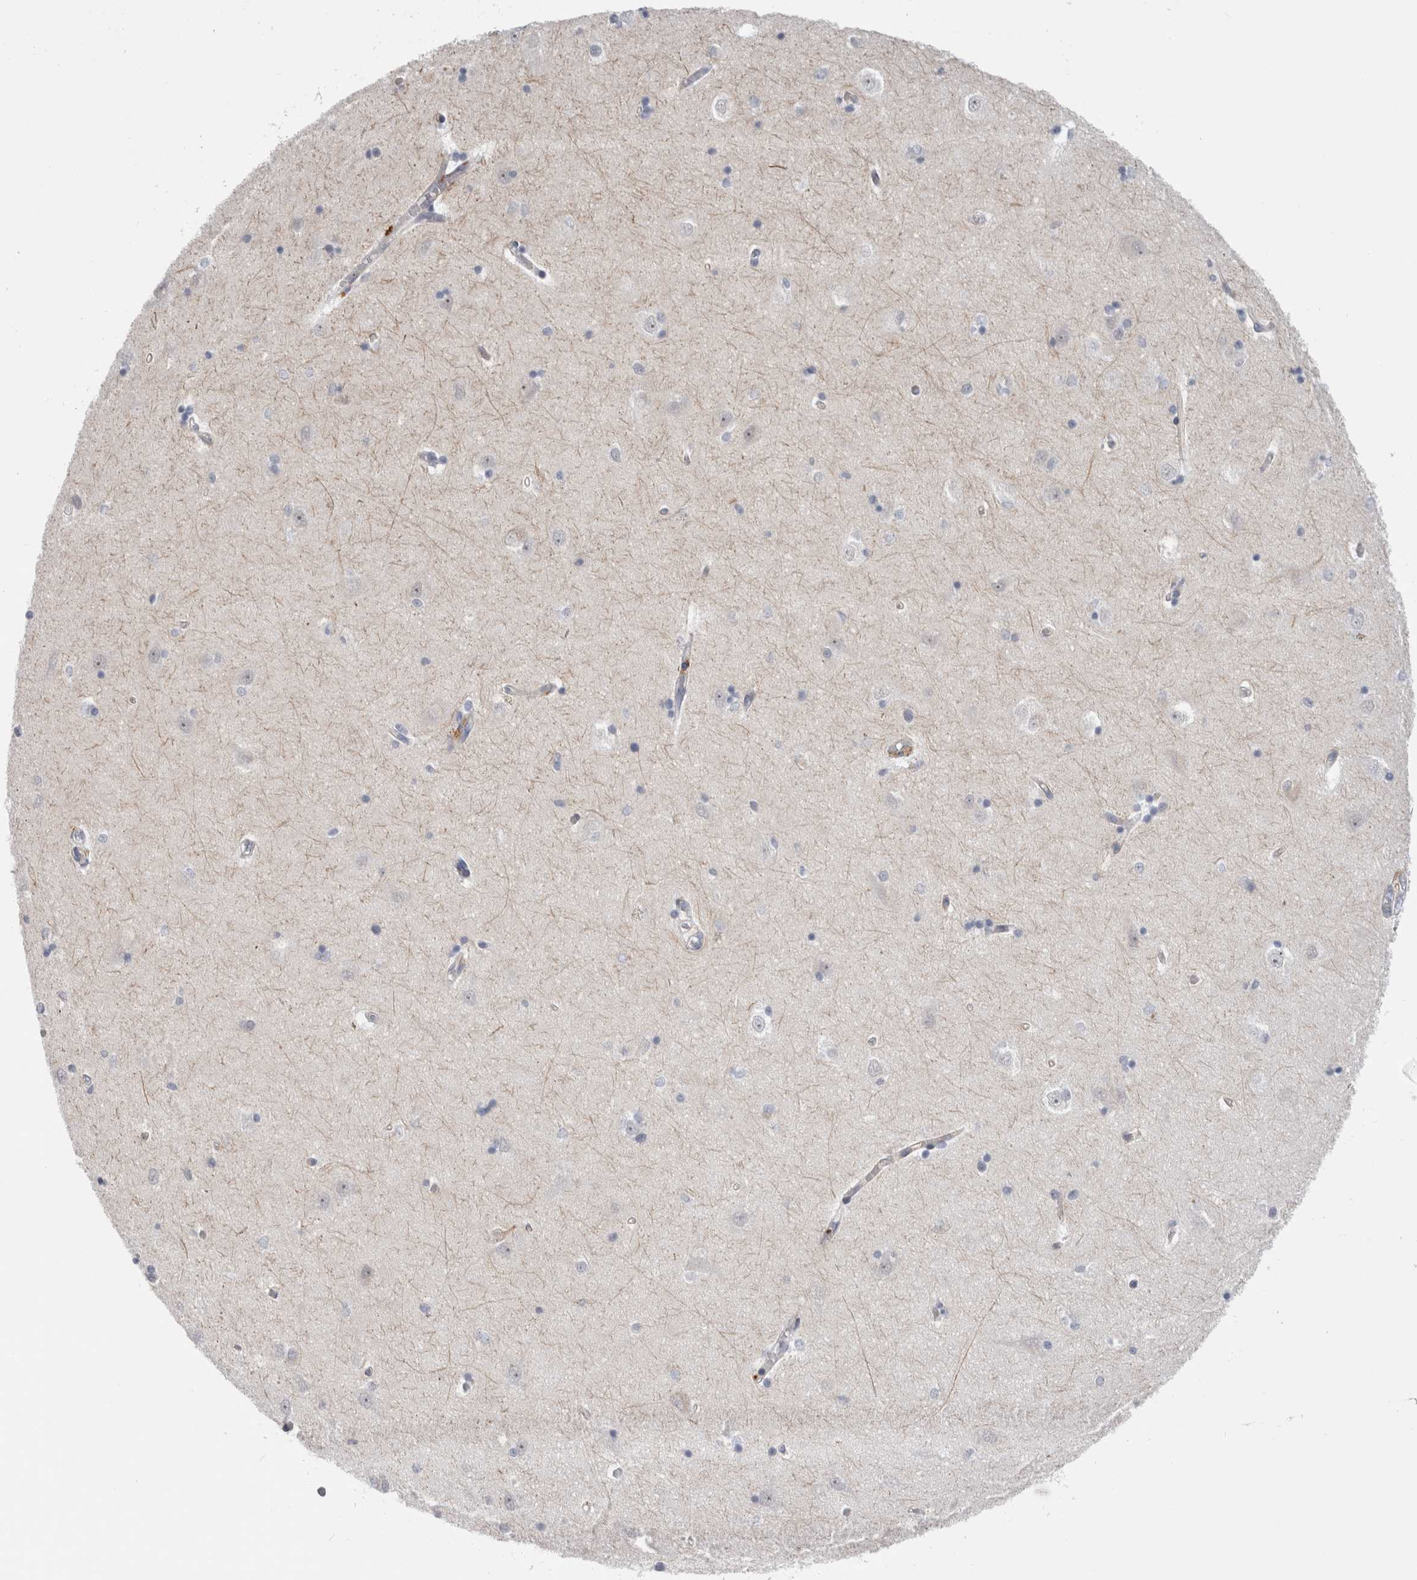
{"staining": {"intensity": "negative", "quantity": "none", "location": "none"}, "tissue": "hippocampus", "cell_type": "Glial cells", "image_type": "normal", "snomed": [{"axis": "morphology", "description": "Normal tissue, NOS"}, {"axis": "topography", "description": "Hippocampus"}], "caption": "This is an immunohistochemistry micrograph of normal hippocampus. There is no positivity in glial cells.", "gene": "ANKMY1", "patient": {"sex": "male", "age": 45}}